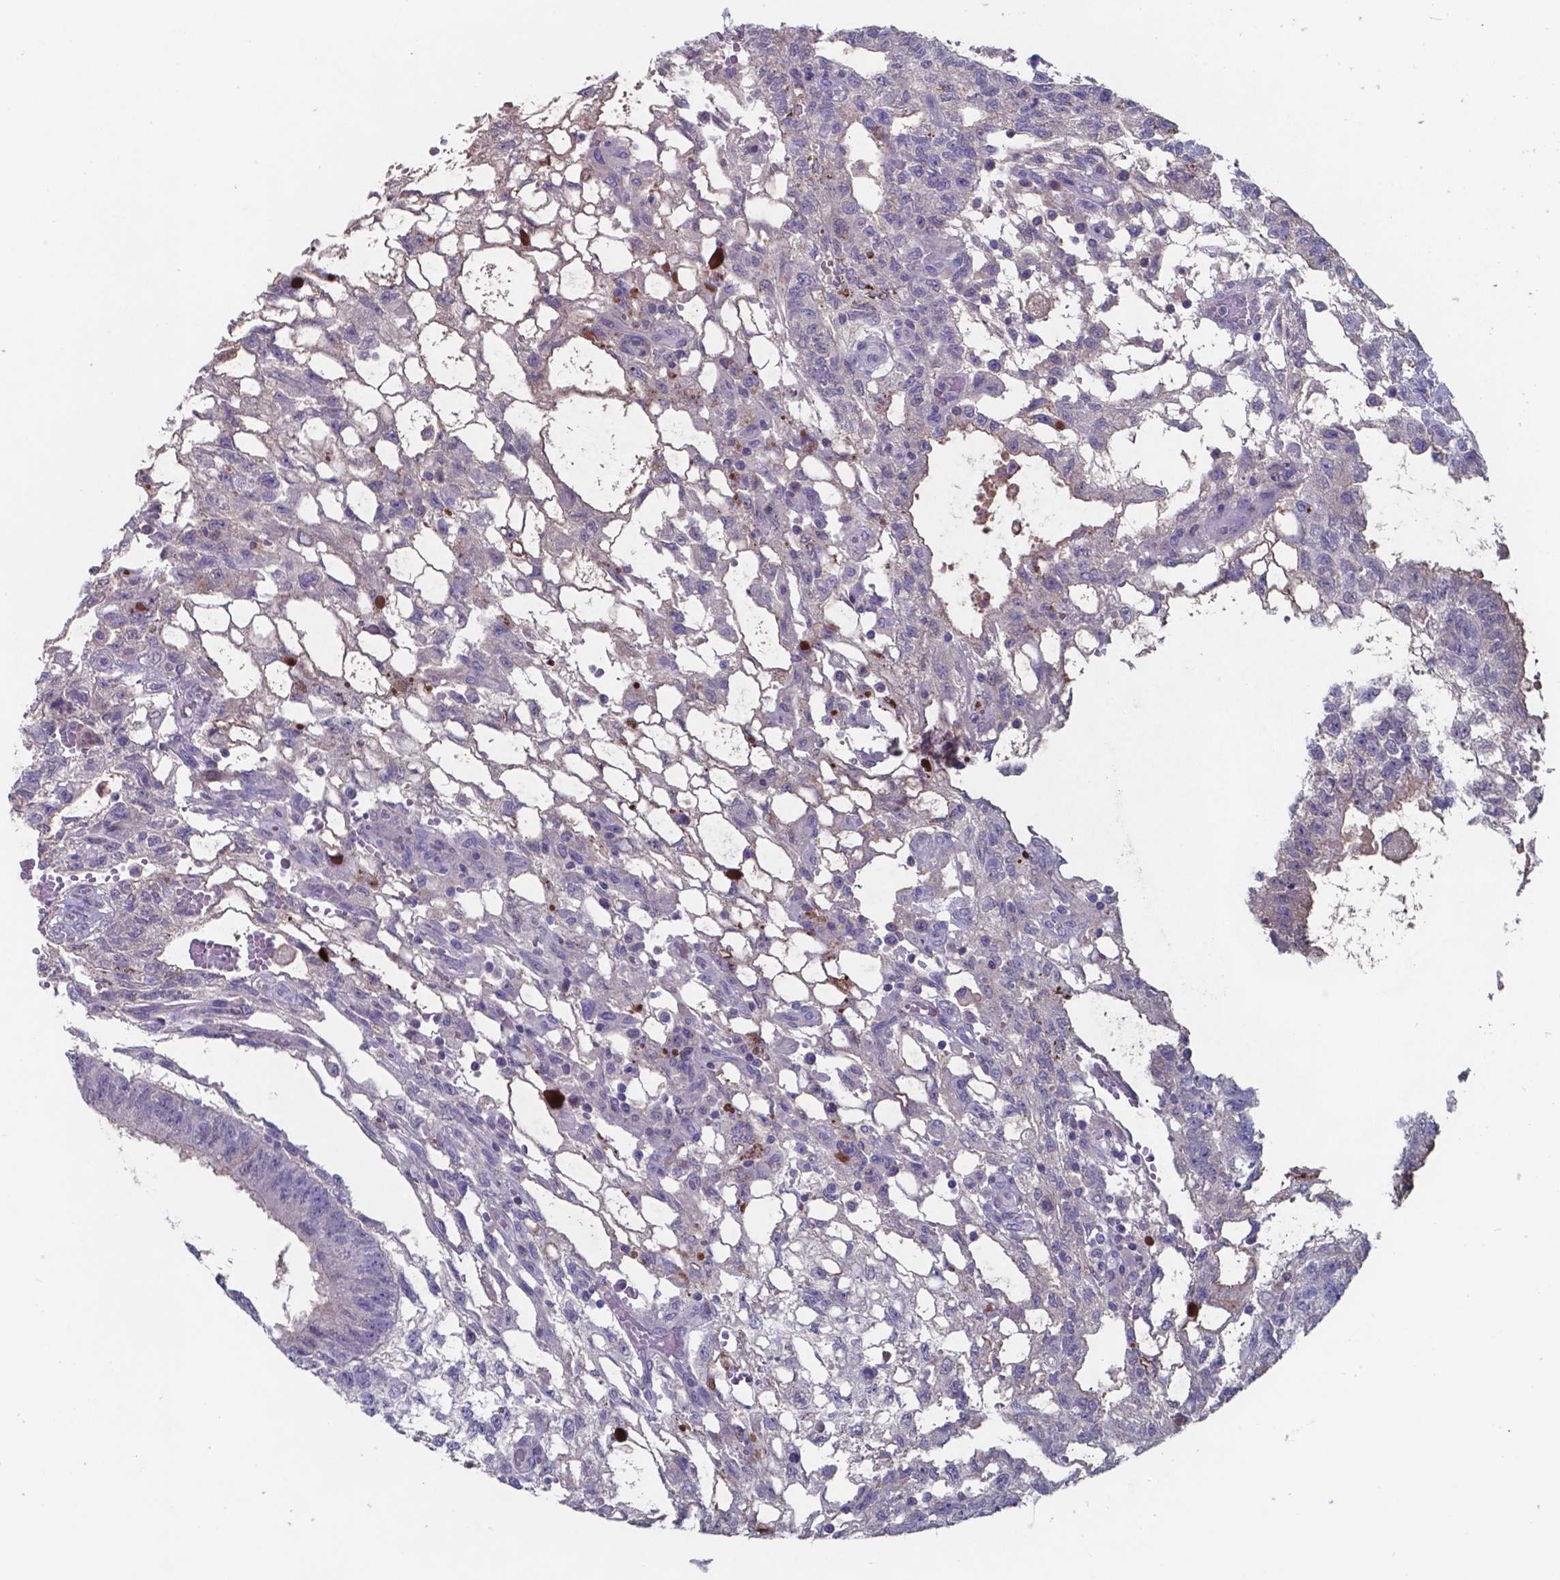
{"staining": {"intensity": "negative", "quantity": "none", "location": "none"}, "tissue": "testis cancer", "cell_type": "Tumor cells", "image_type": "cancer", "snomed": [{"axis": "morphology", "description": "Carcinoma, Embryonal, NOS"}, {"axis": "topography", "description": "Testis"}], "caption": "Image shows no significant protein positivity in tumor cells of testis cancer (embryonal carcinoma).", "gene": "TTR", "patient": {"sex": "male", "age": 32}}